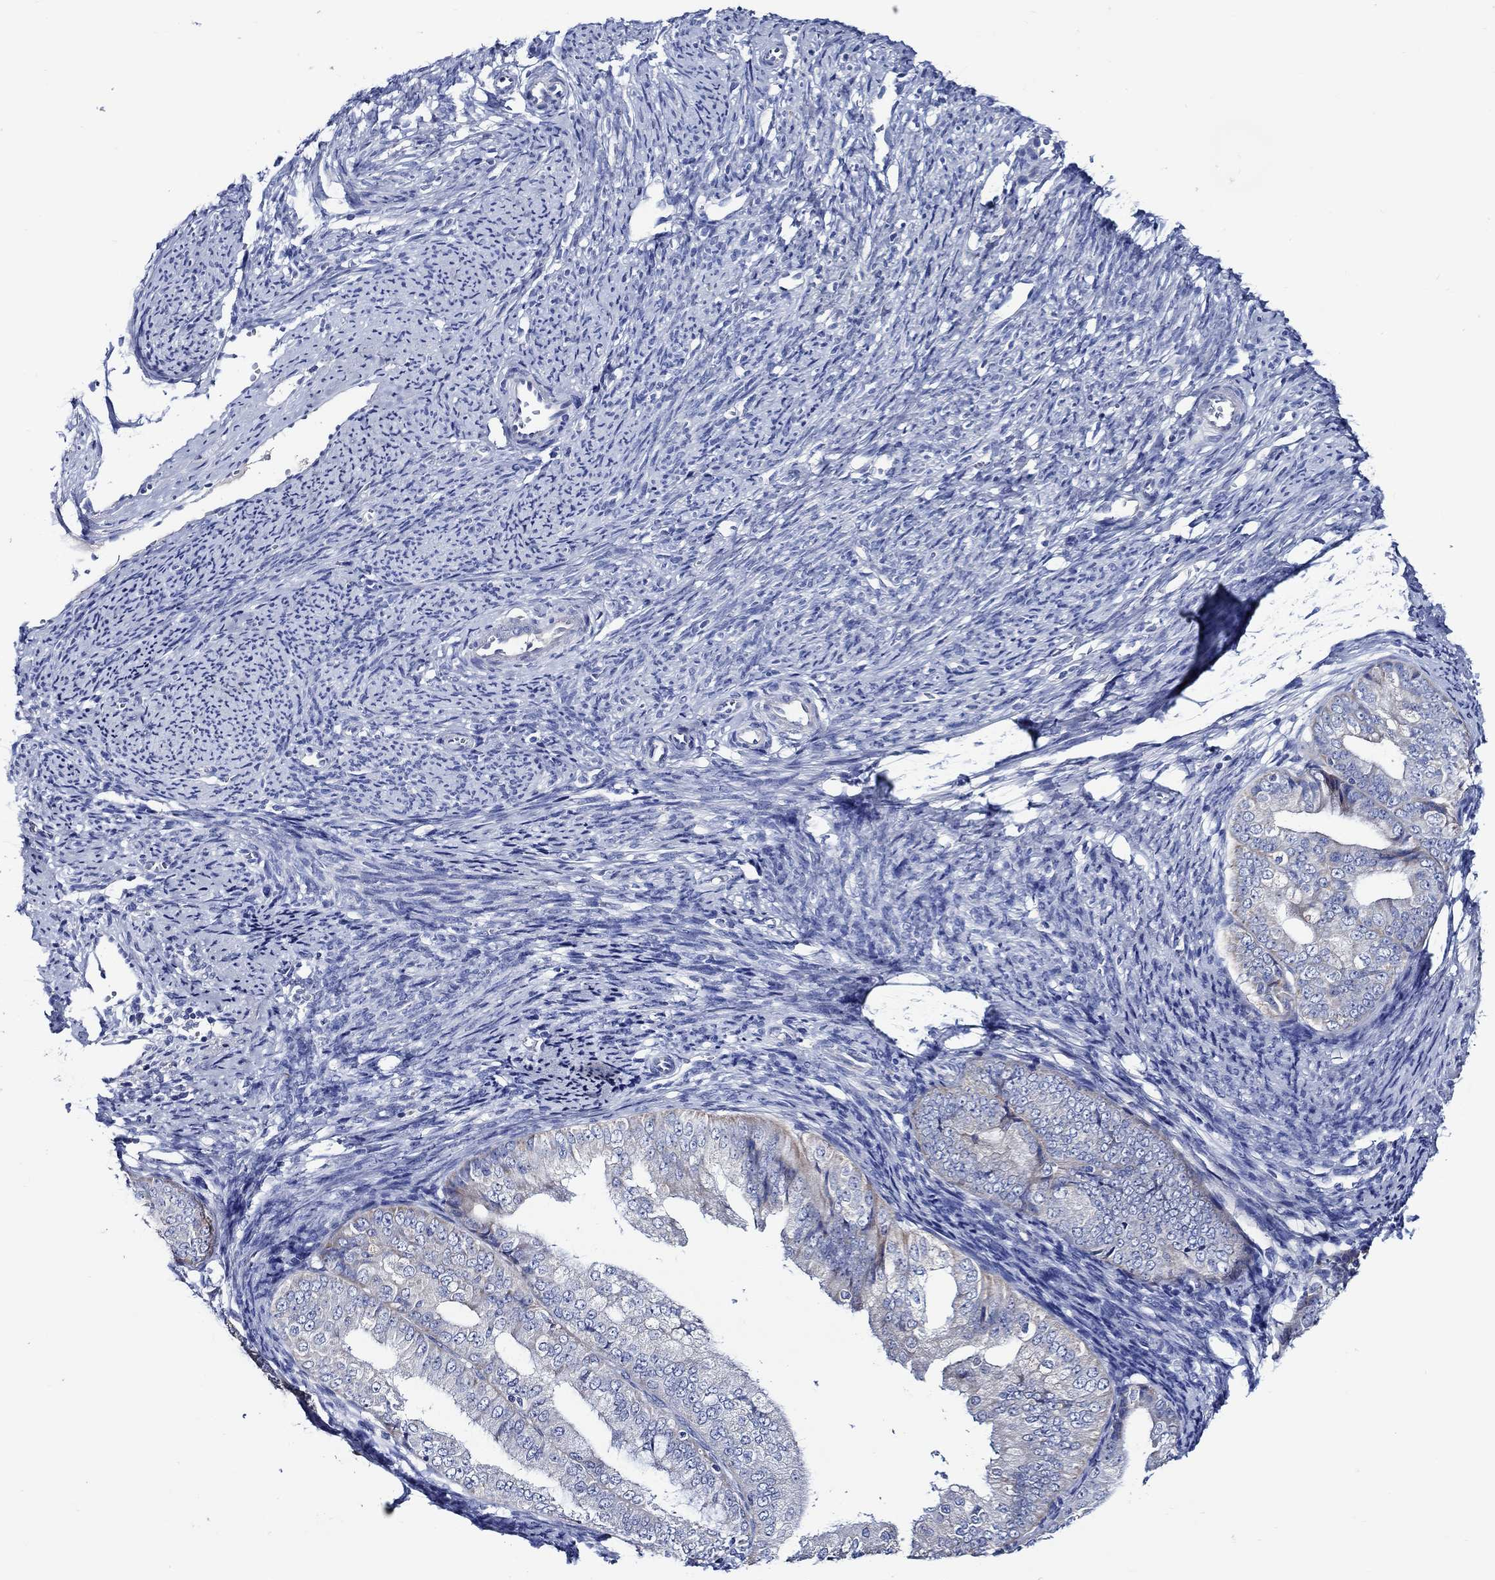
{"staining": {"intensity": "negative", "quantity": "none", "location": "none"}, "tissue": "endometrial cancer", "cell_type": "Tumor cells", "image_type": "cancer", "snomed": [{"axis": "morphology", "description": "Adenocarcinoma, NOS"}, {"axis": "topography", "description": "Endometrium"}], "caption": "Tumor cells are negative for protein expression in human endometrial cancer.", "gene": "SKOR1", "patient": {"sex": "female", "age": 63}}